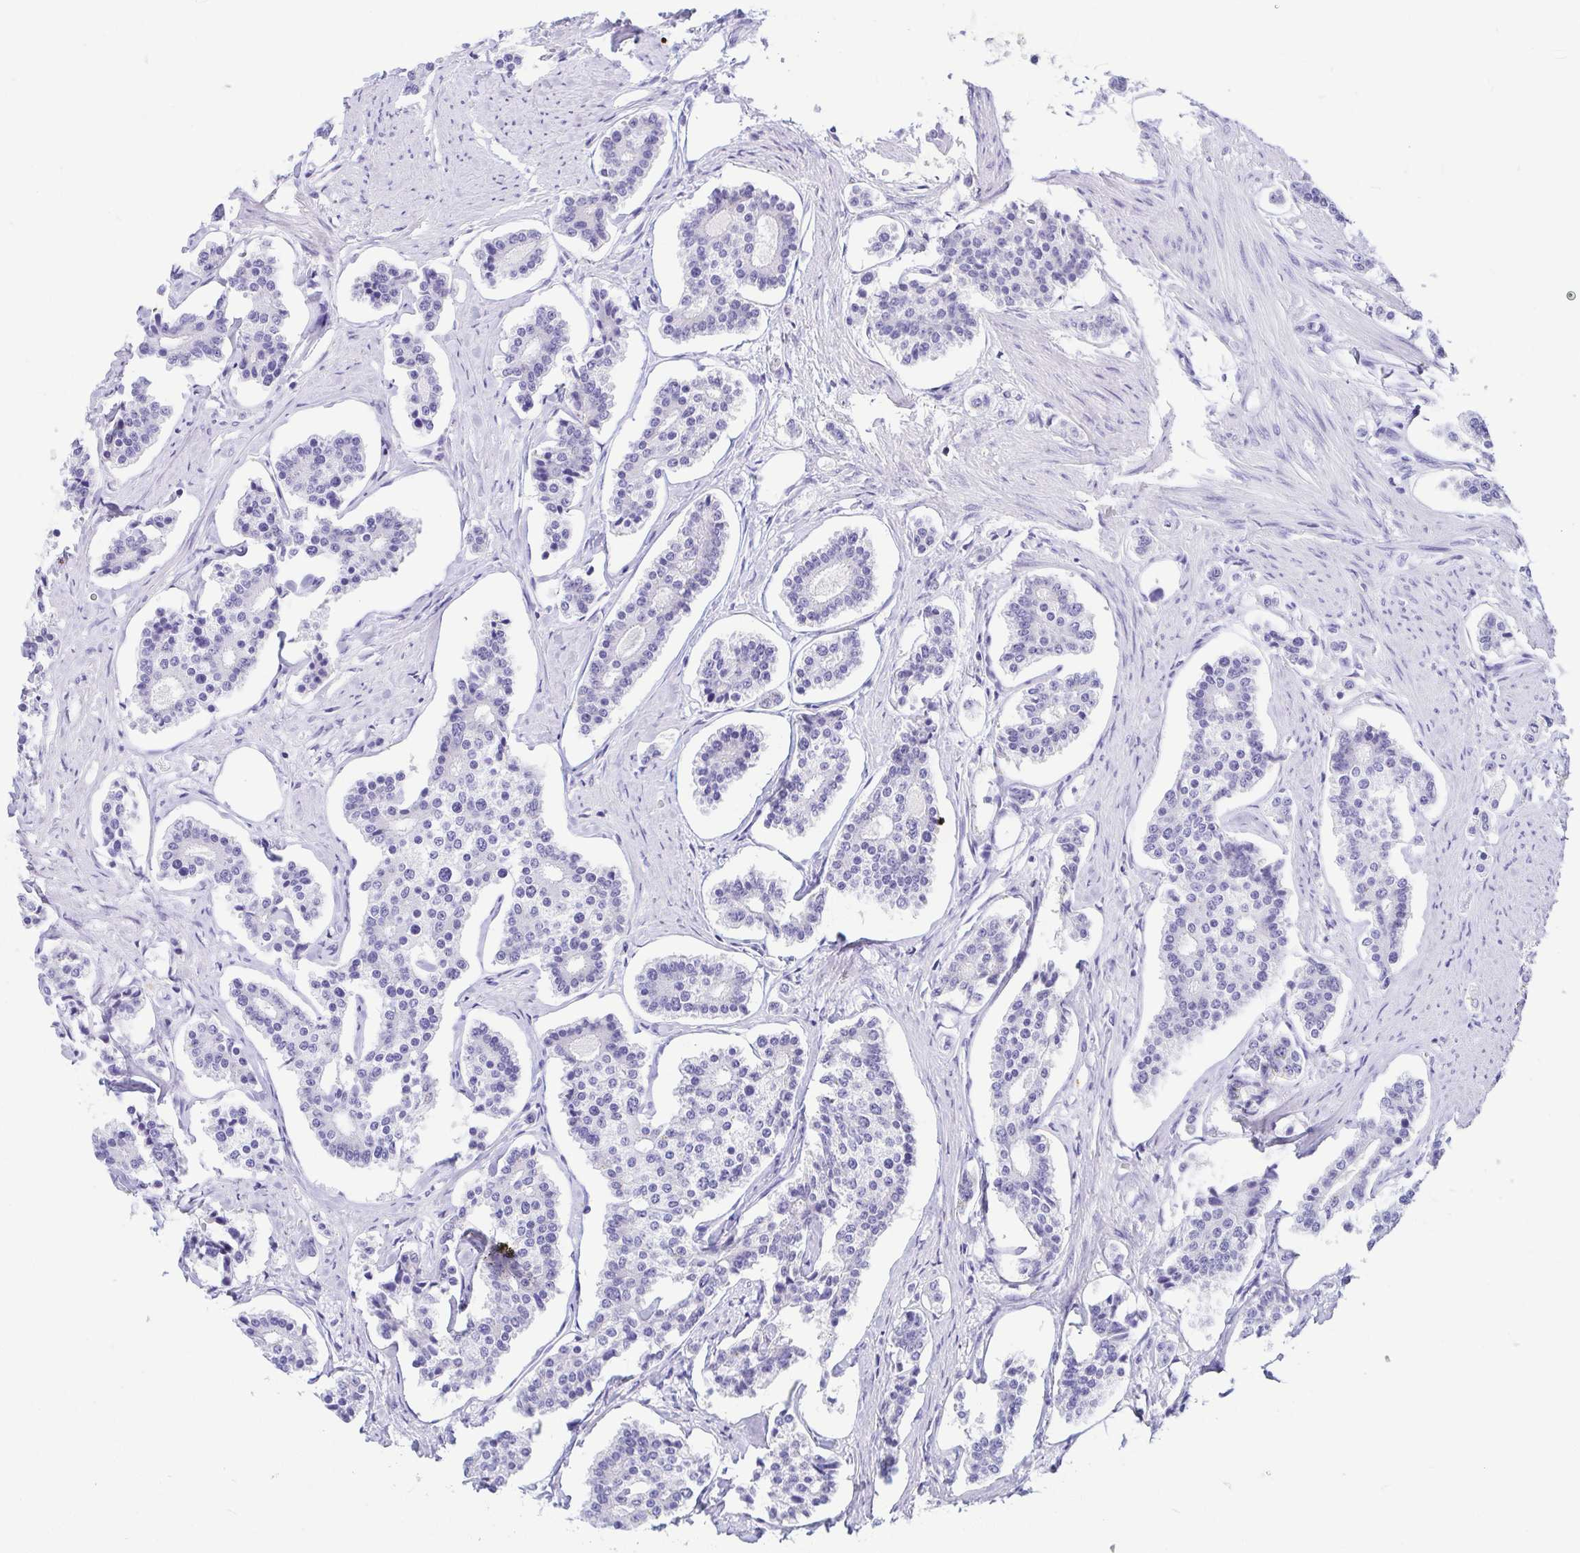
{"staining": {"intensity": "negative", "quantity": "none", "location": "none"}, "tissue": "carcinoid", "cell_type": "Tumor cells", "image_type": "cancer", "snomed": [{"axis": "morphology", "description": "Carcinoid, malignant, NOS"}, {"axis": "topography", "description": "Small intestine"}], "caption": "Carcinoid was stained to show a protein in brown. There is no significant expression in tumor cells.", "gene": "GKN1", "patient": {"sex": "female", "age": 65}}